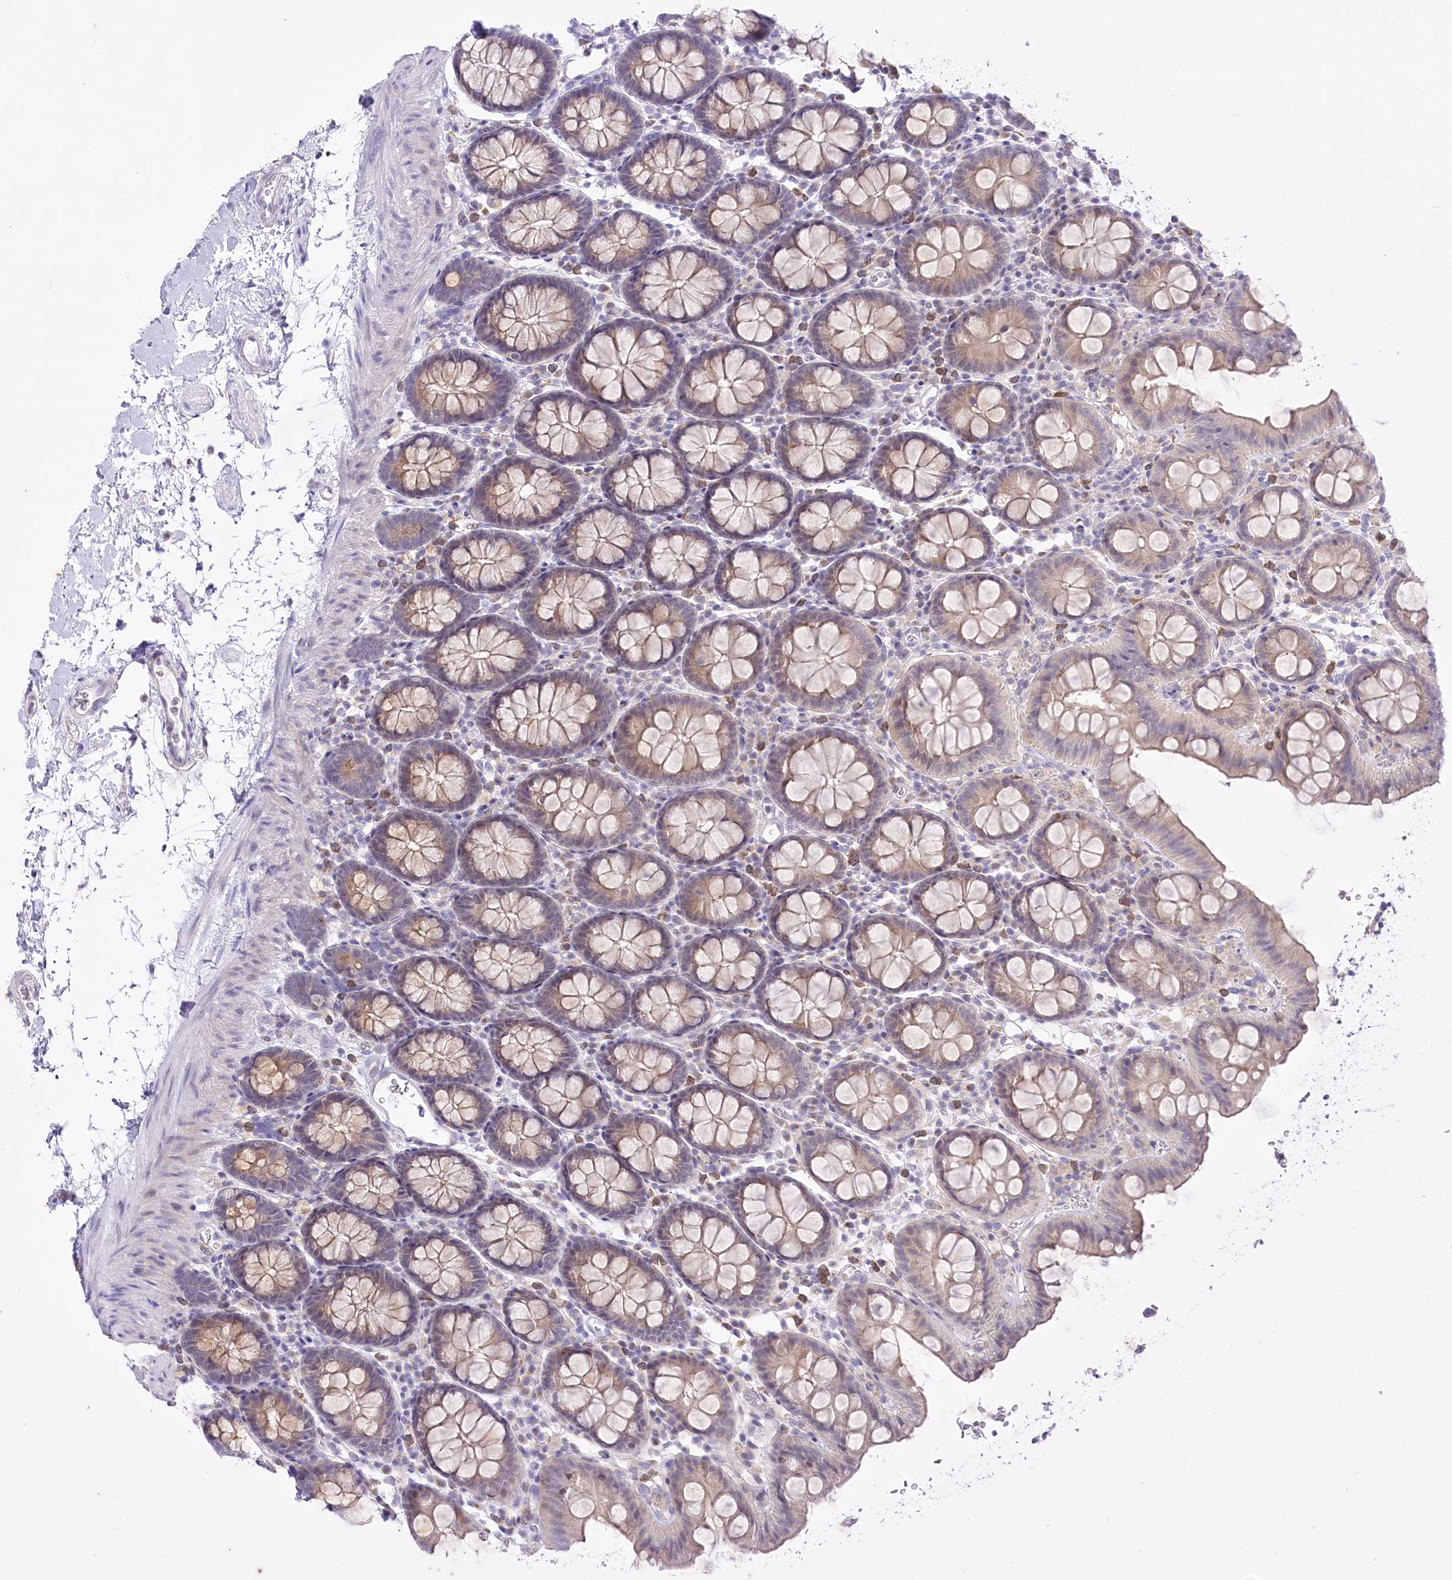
{"staining": {"intensity": "negative", "quantity": "none", "location": "none"}, "tissue": "colon", "cell_type": "Endothelial cells", "image_type": "normal", "snomed": [{"axis": "morphology", "description": "Normal tissue, NOS"}, {"axis": "topography", "description": "Colon"}], "caption": "Immunohistochemistry micrograph of unremarkable colon: colon stained with DAB (3,3'-diaminobenzidine) exhibits no significant protein expression in endothelial cells.", "gene": "BEND7", "patient": {"sex": "male", "age": 75}}